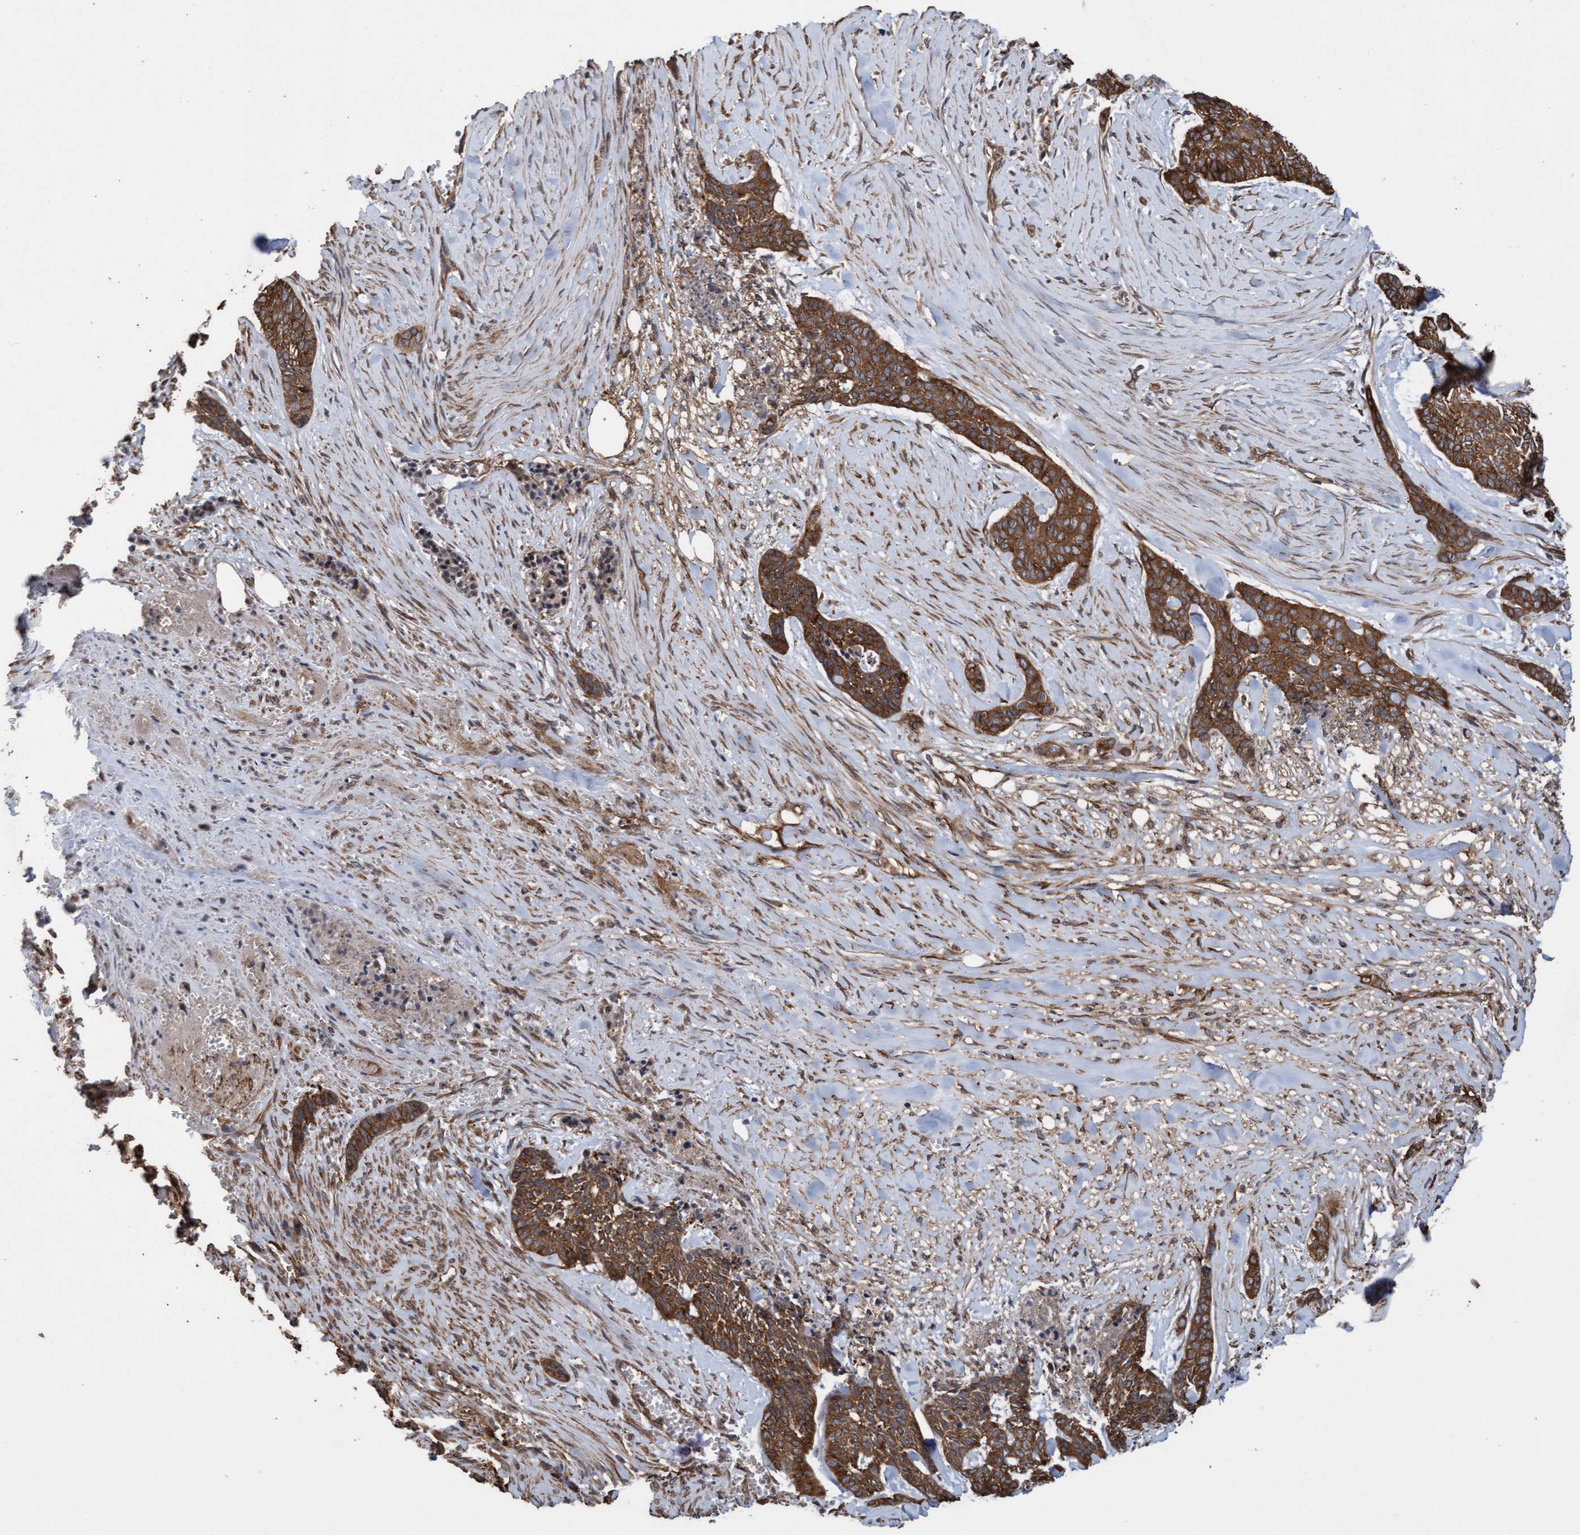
{"staining": {"intensity": "strong", "quantity": ">75%", "location": "cytoplasmic/membranous"}, "tissue": "skin cancer", "cell_type": "Tumor cells", "image_type": "cancer", "snomed": [{"axis": "morphology", "description": "Basal cell carcinoma"}, {"axis": "topography", "description": "Skin"}], "caption": "This histopathology image reveals skin cancer (basal cell carcinoma) stained with immunohistochemistry to label a protein in brown. The cytoplasmic/membranous of tumor cells show strong positivity for the protein. Nuclei are counter-stained blue.", "gene": "CDC42EP4", "patient": {"sex": "female", "age": 64}}